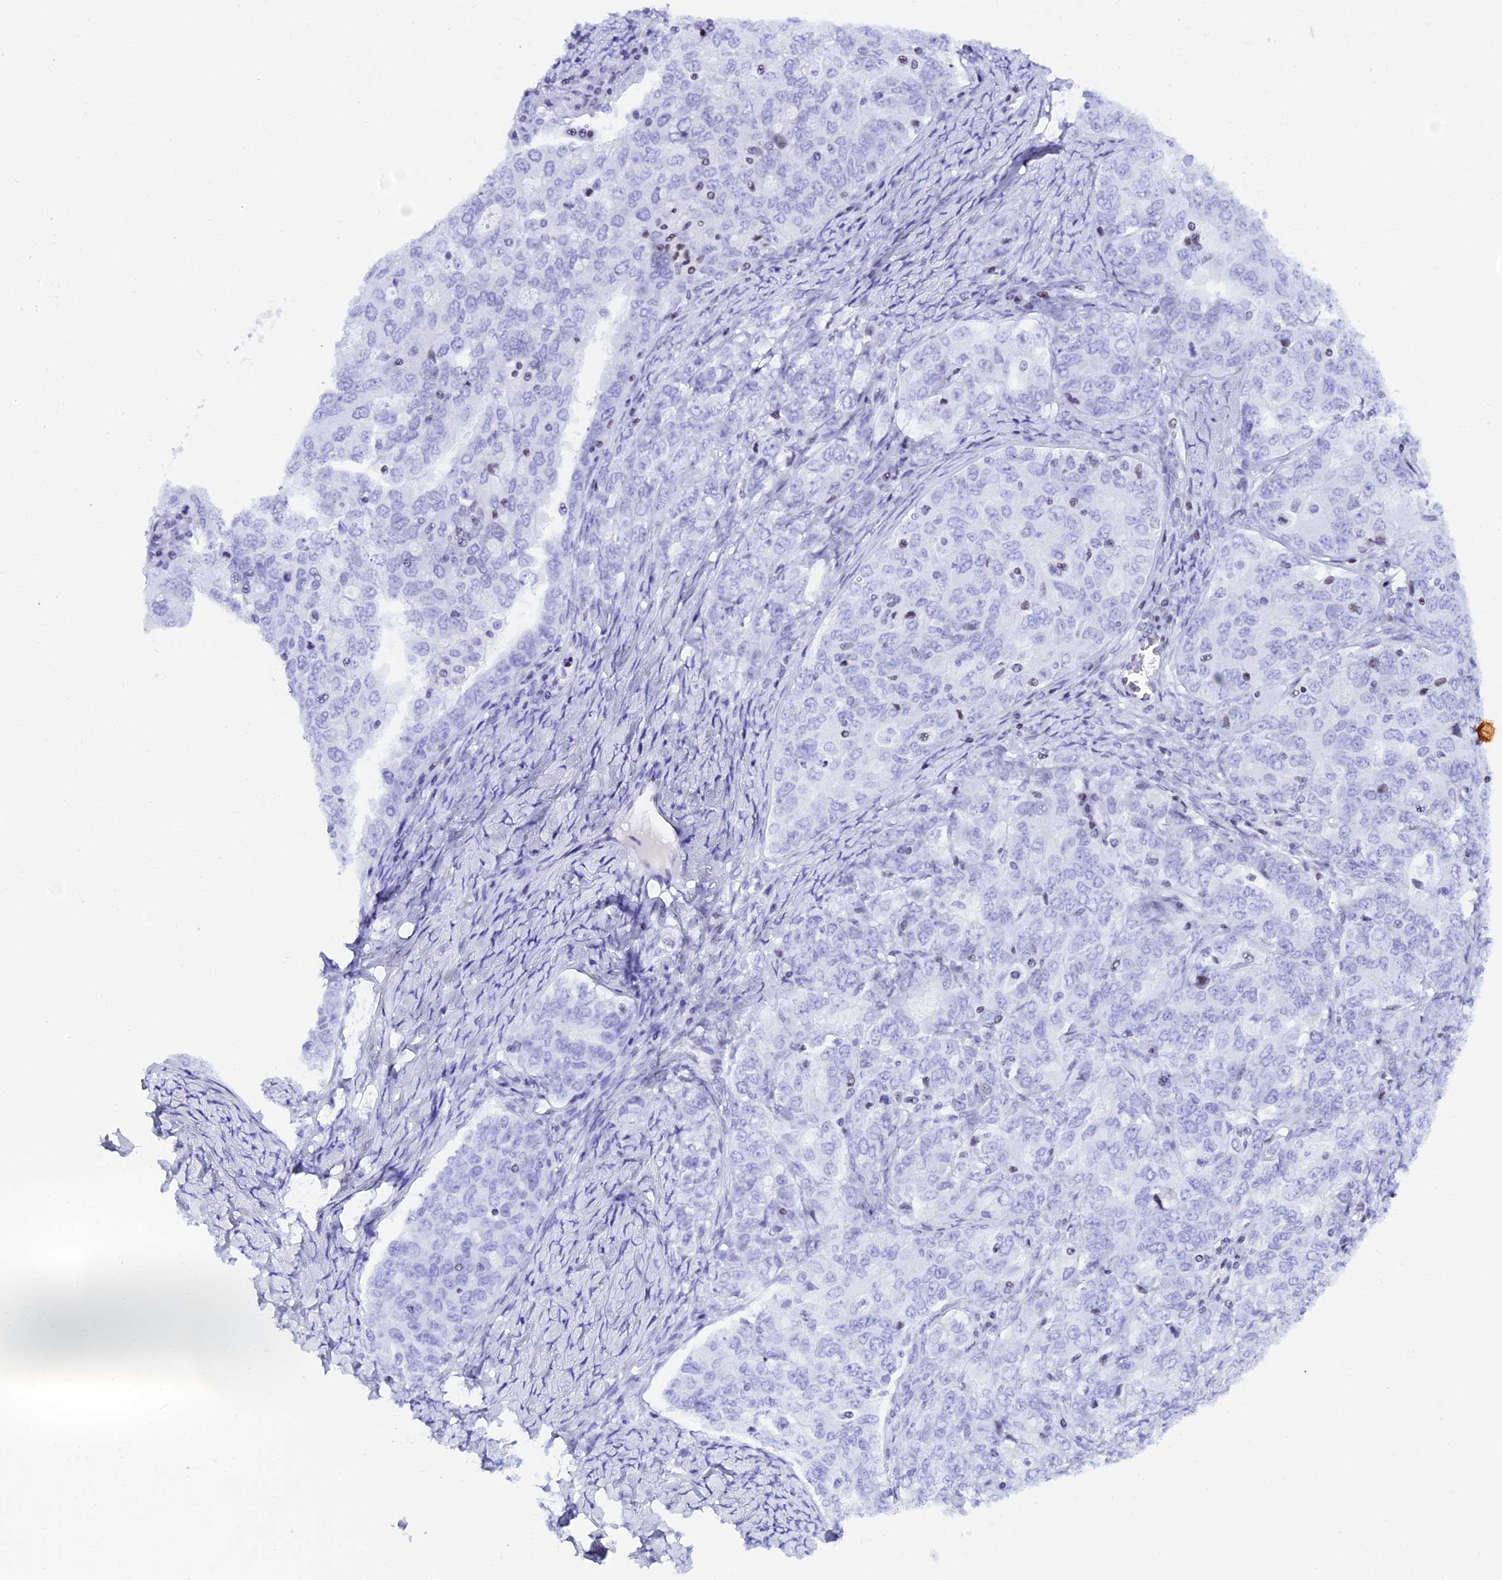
{"staining": {"intensity": "negative", "quantity": "none", "location": "none"}, "tissue": "ovarian cancer", "cell_type": "Tumor cells", "image_type": "cancer", "snomed": [{"axis": "morphology", "description": "Carcinoma, endometroid"}, {"axis": "topography", "description": "Ovary"}], "caption": "The image reveals no significant staining in tumor cells of ovarian endometroid carcinoma.", "gene": "MYNN", "patient": {"sex": "female", "age": 62}}